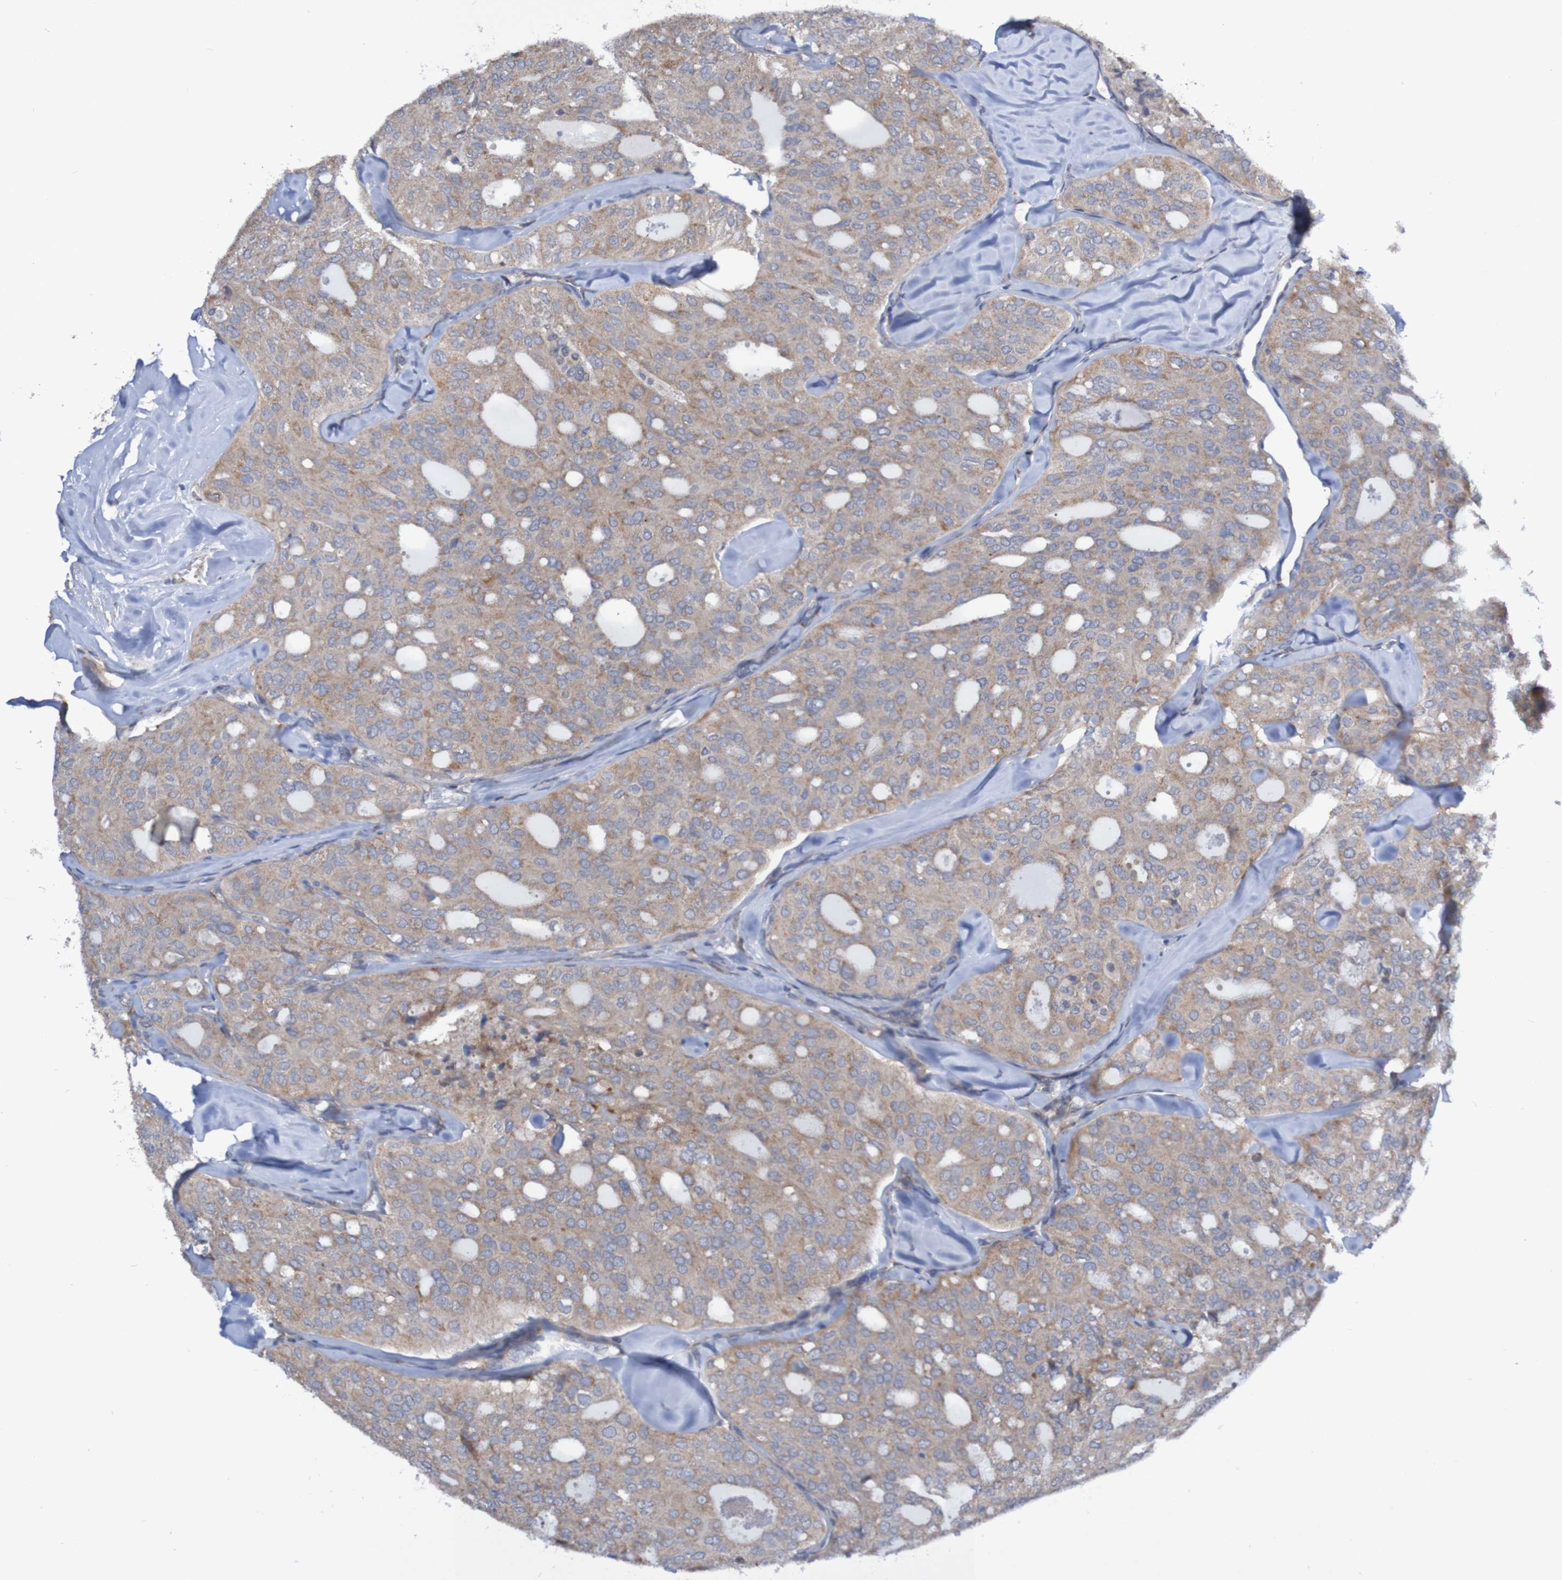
{"staining": {"intensity": "weak", "quantity": ">75%", "location": "cytoplasmic/membranous"}, "tissue": "thyroid cancer", "cell_type": "Tumor cells", "image_type": "cancer", "snomed": [{"axis": "morphology", "description": "Follicular adenoma carcinoma, NOS"}, {"axis": "topography", "description": "Thyroid gland"}], "caption": "Human thyroid follicular adenoma carcinoma stained with a brown dye exhibits weak cytoplasmic/membranous positive staining in about >75% of tumor cells.", "gene": "LMBRD2", "patient": {"sex": "male", "age": 75}}